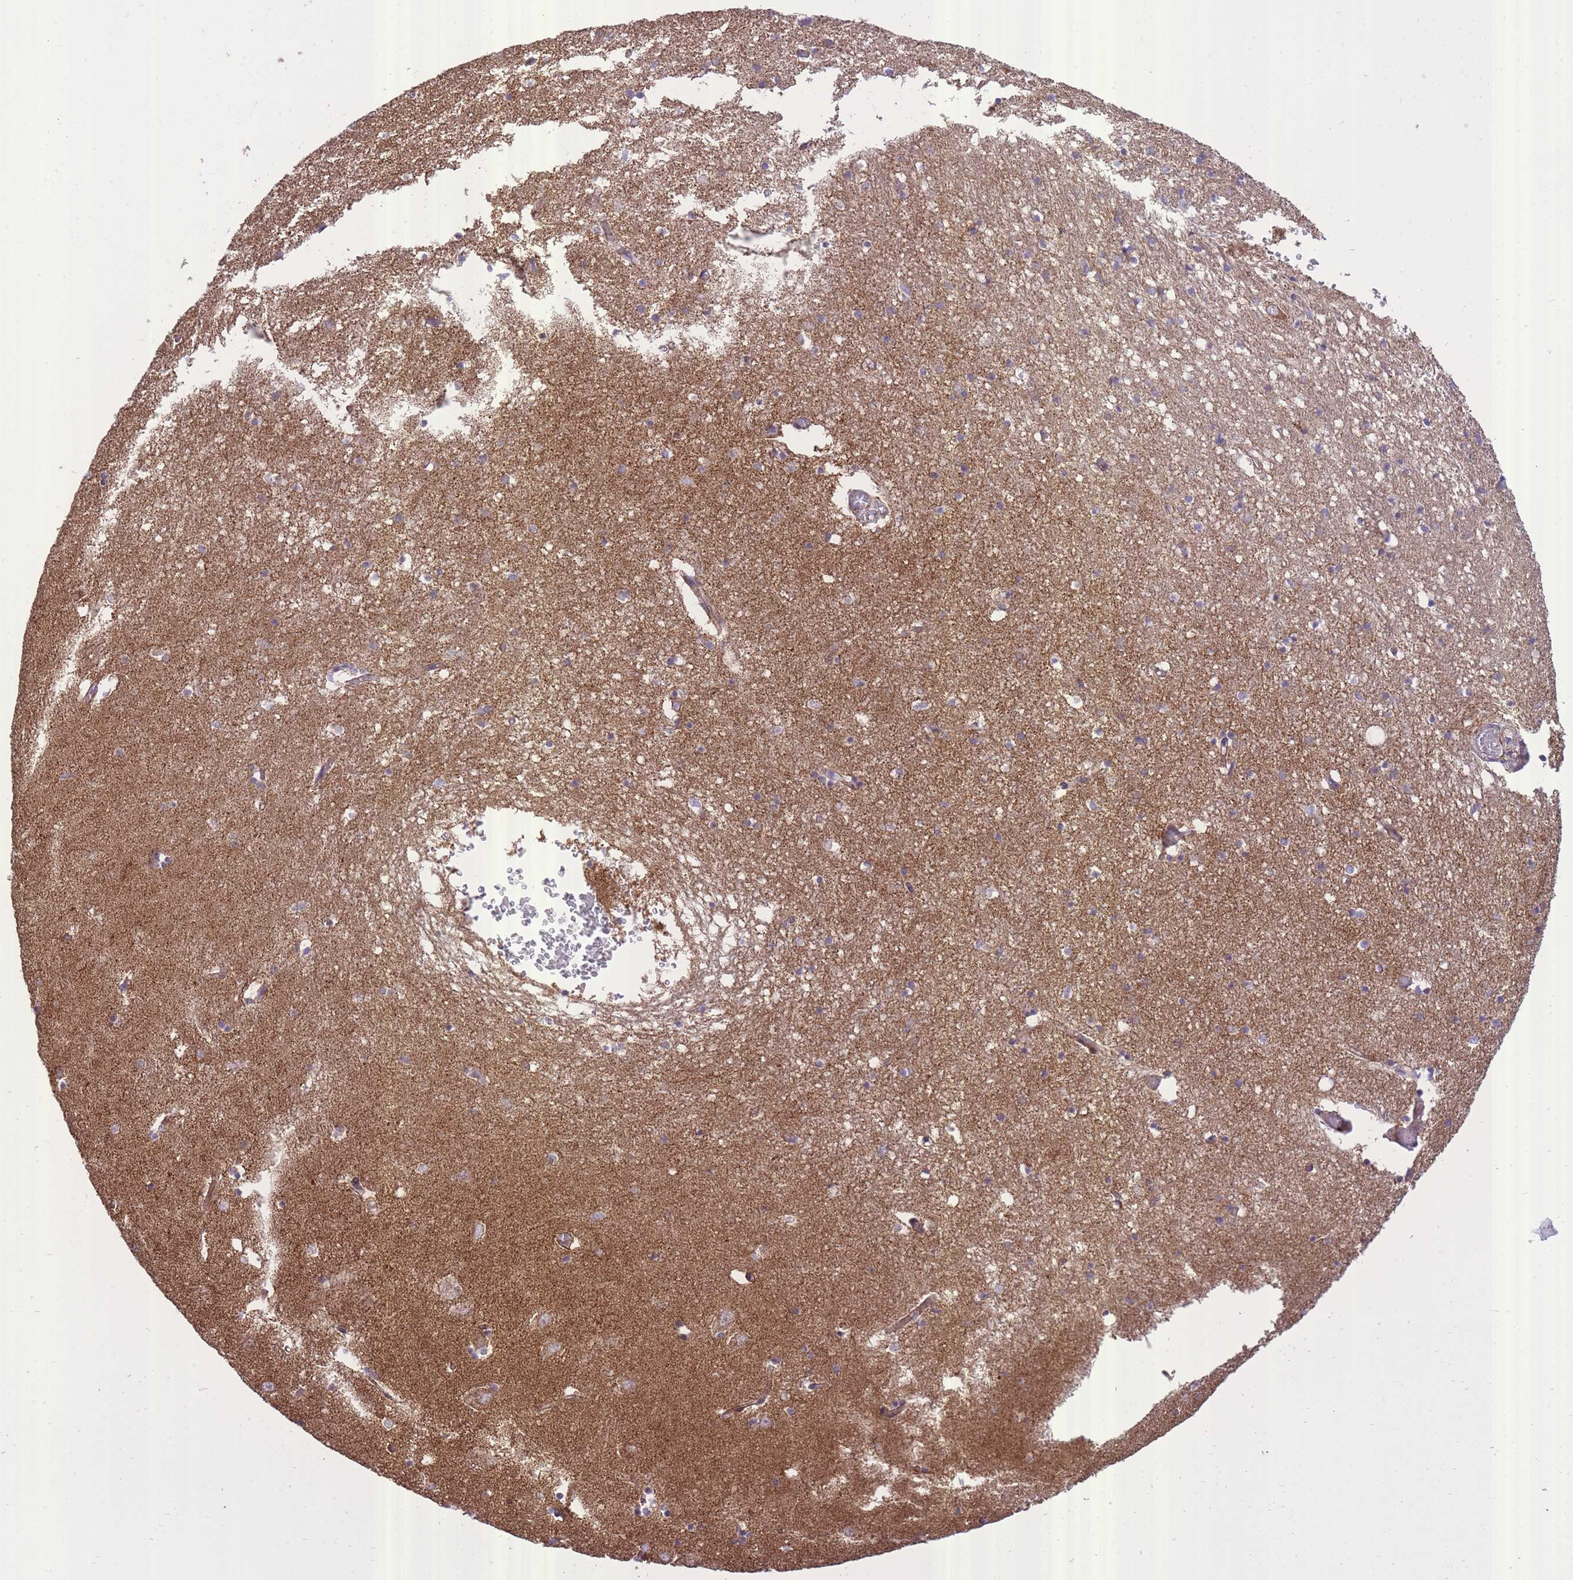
{"staining": {"intensity": "negative", "quantity": "none", "location": "none"}, "tissue": "hippocampus", "cell_type": "Glial cells", "image_type": "normal", "snomed": [{"axis": "morphology", "description": "Normal tissue, NOS"}, {"axis": "topography", "description": "Hippocampus"}], "caption": "A high-resolution micrograph shows IHC staining of normal hippocampus, which shows no significant positivity in glial cells. (Brightfield microscopy of DAB (3,3'-diaminobenzidine) IHC at high magnification).", "gene": "SLC4A4", "patient": {"sex": "male", "age": 70}}